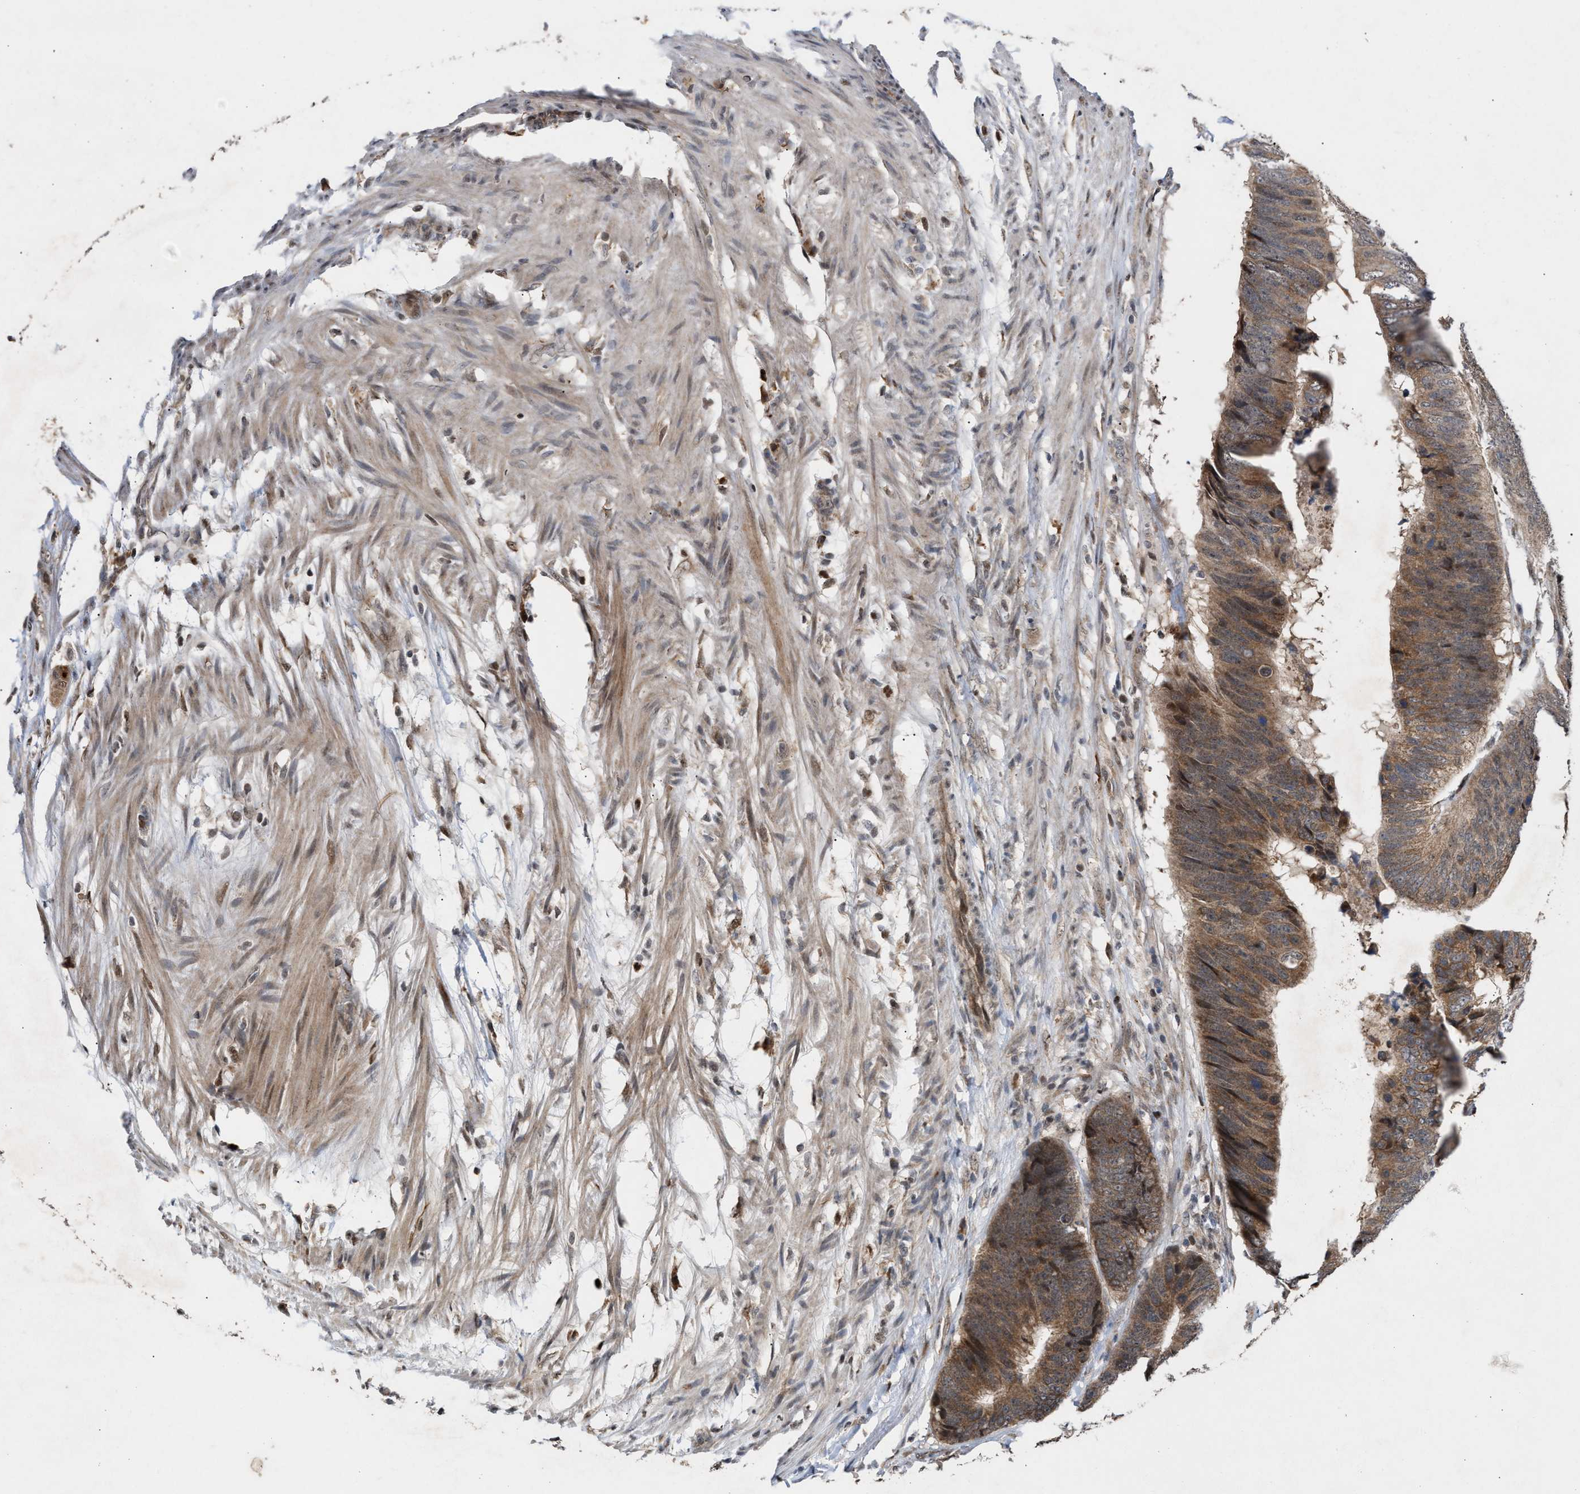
{"staining": {"intensity": "moderate", "quantity": ">75%", "location": "cytoplasmic/membranous"}, "tissue": "colorectal cancer", "cell_type": "Tumor cells", "image_type": "cancer", "snomed": [{"axis": "morphology", "description": "Adenocarcinoma, NOS"}, {"axis": "topography", "description": "Colon"}], "caption": "Adenocarcinoma (colorectal) stained with a protein marker shows moderate staining in tumor cells.", "gene": "MKNK2", "patient": {"sex": "male", "age": 56}}